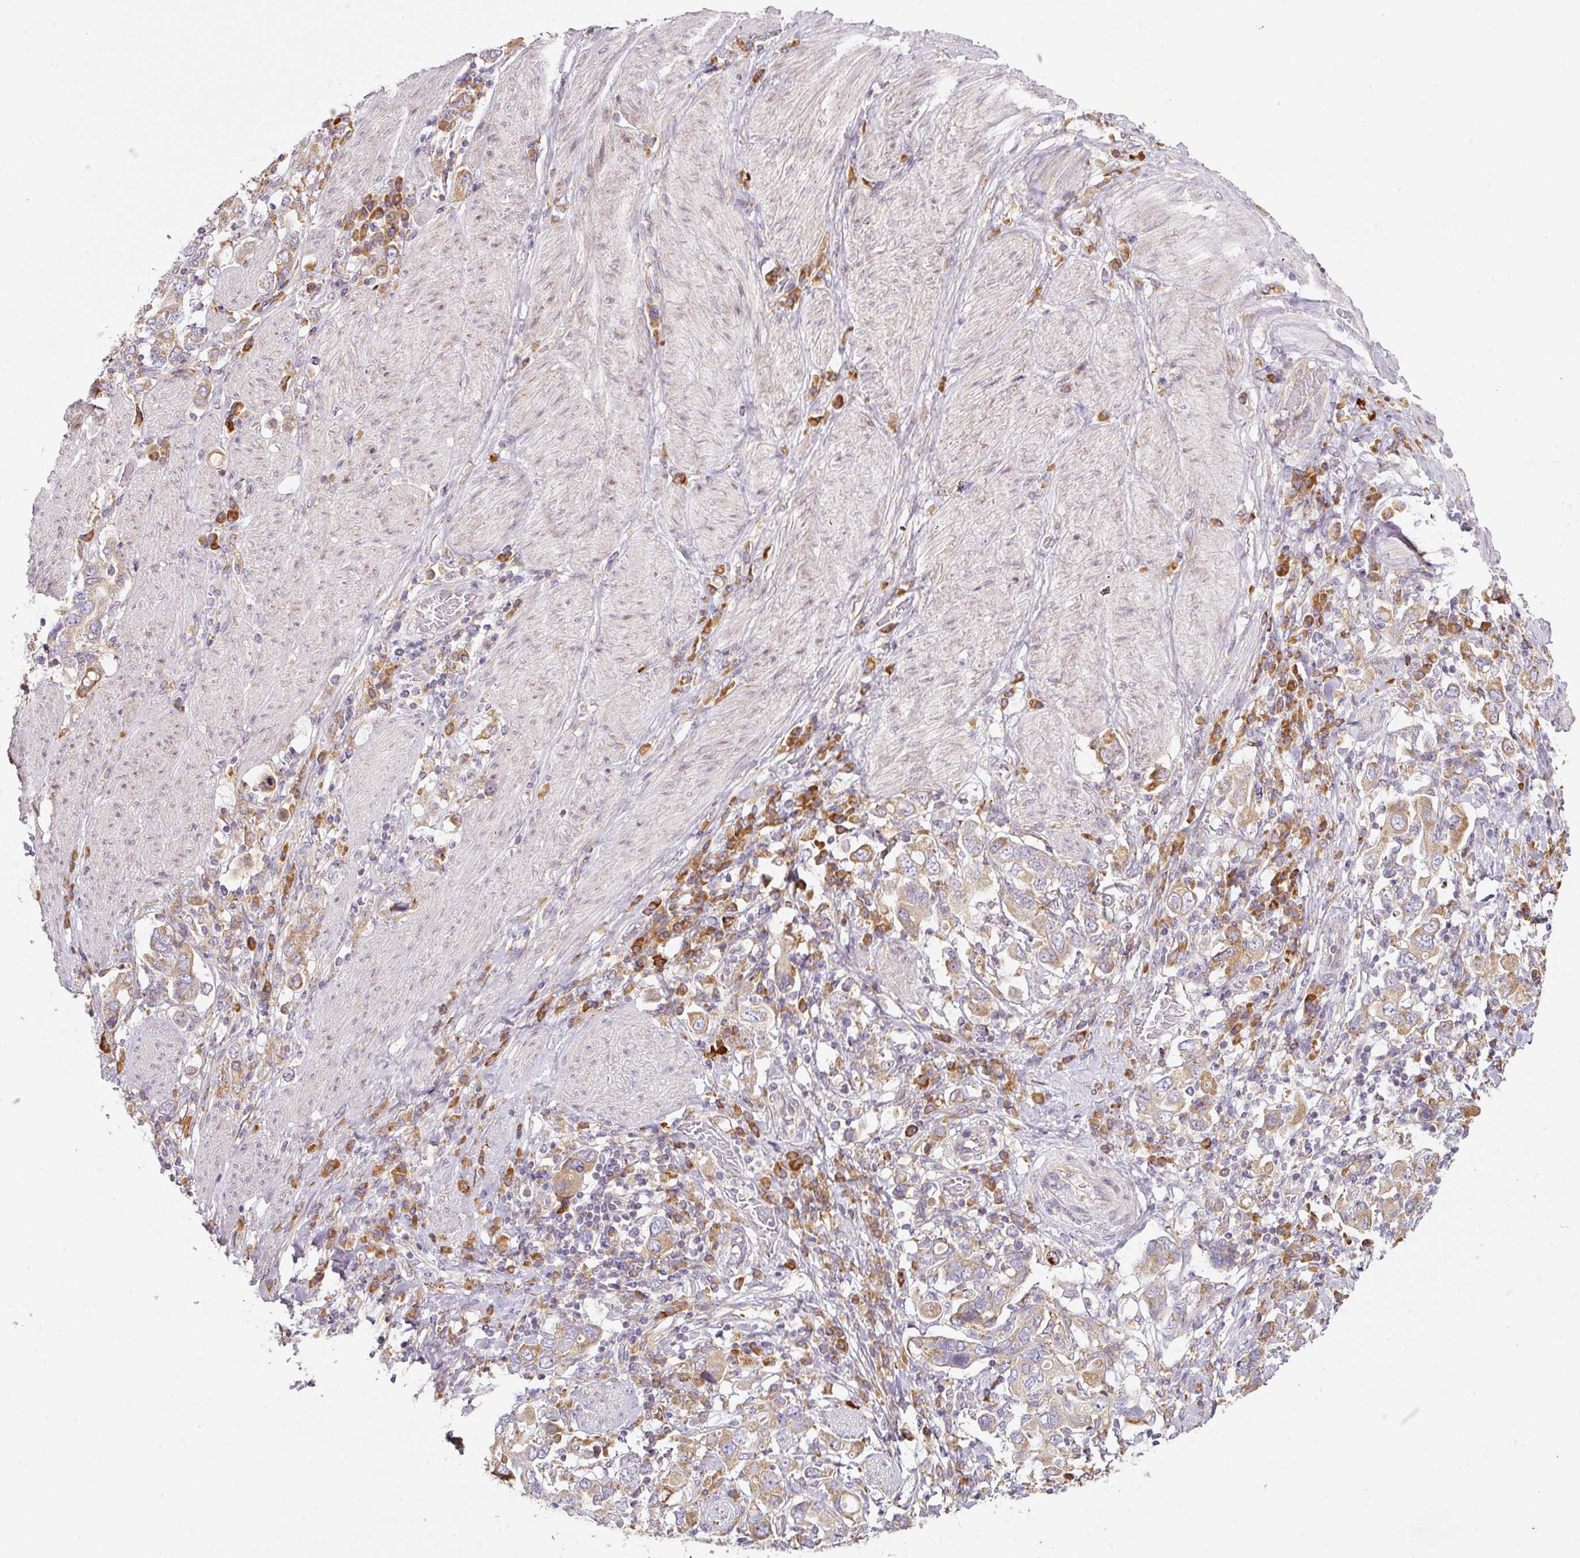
{"staining": {"intensity": "moderate", "quantity": ">75%", "location": "cytoplasmic/membranous"}, "tissue": "stomach cancer", "cell_type": "Tumor cells", "image_type": "cancer", "snomed": [{"axis": "morphology", "description": "Adenocarcinoma, NOS"}, {"axis": "topography", "description": "Stomach, upper"}, {"axis": "topography", "description": "Stomach"}], "caption": "Protein staining of stomach cancer (adenocarcinoma) tissue demonstrates moderate cytoplasmic/membranous expression in approximately >75% of tumor cells. (DAB (3,3'-diaminobenzidine) IHC with brightfield microscopy, high magnification).", "gene": "MORN4", "patient": {"sex": "male", "age": 62}}